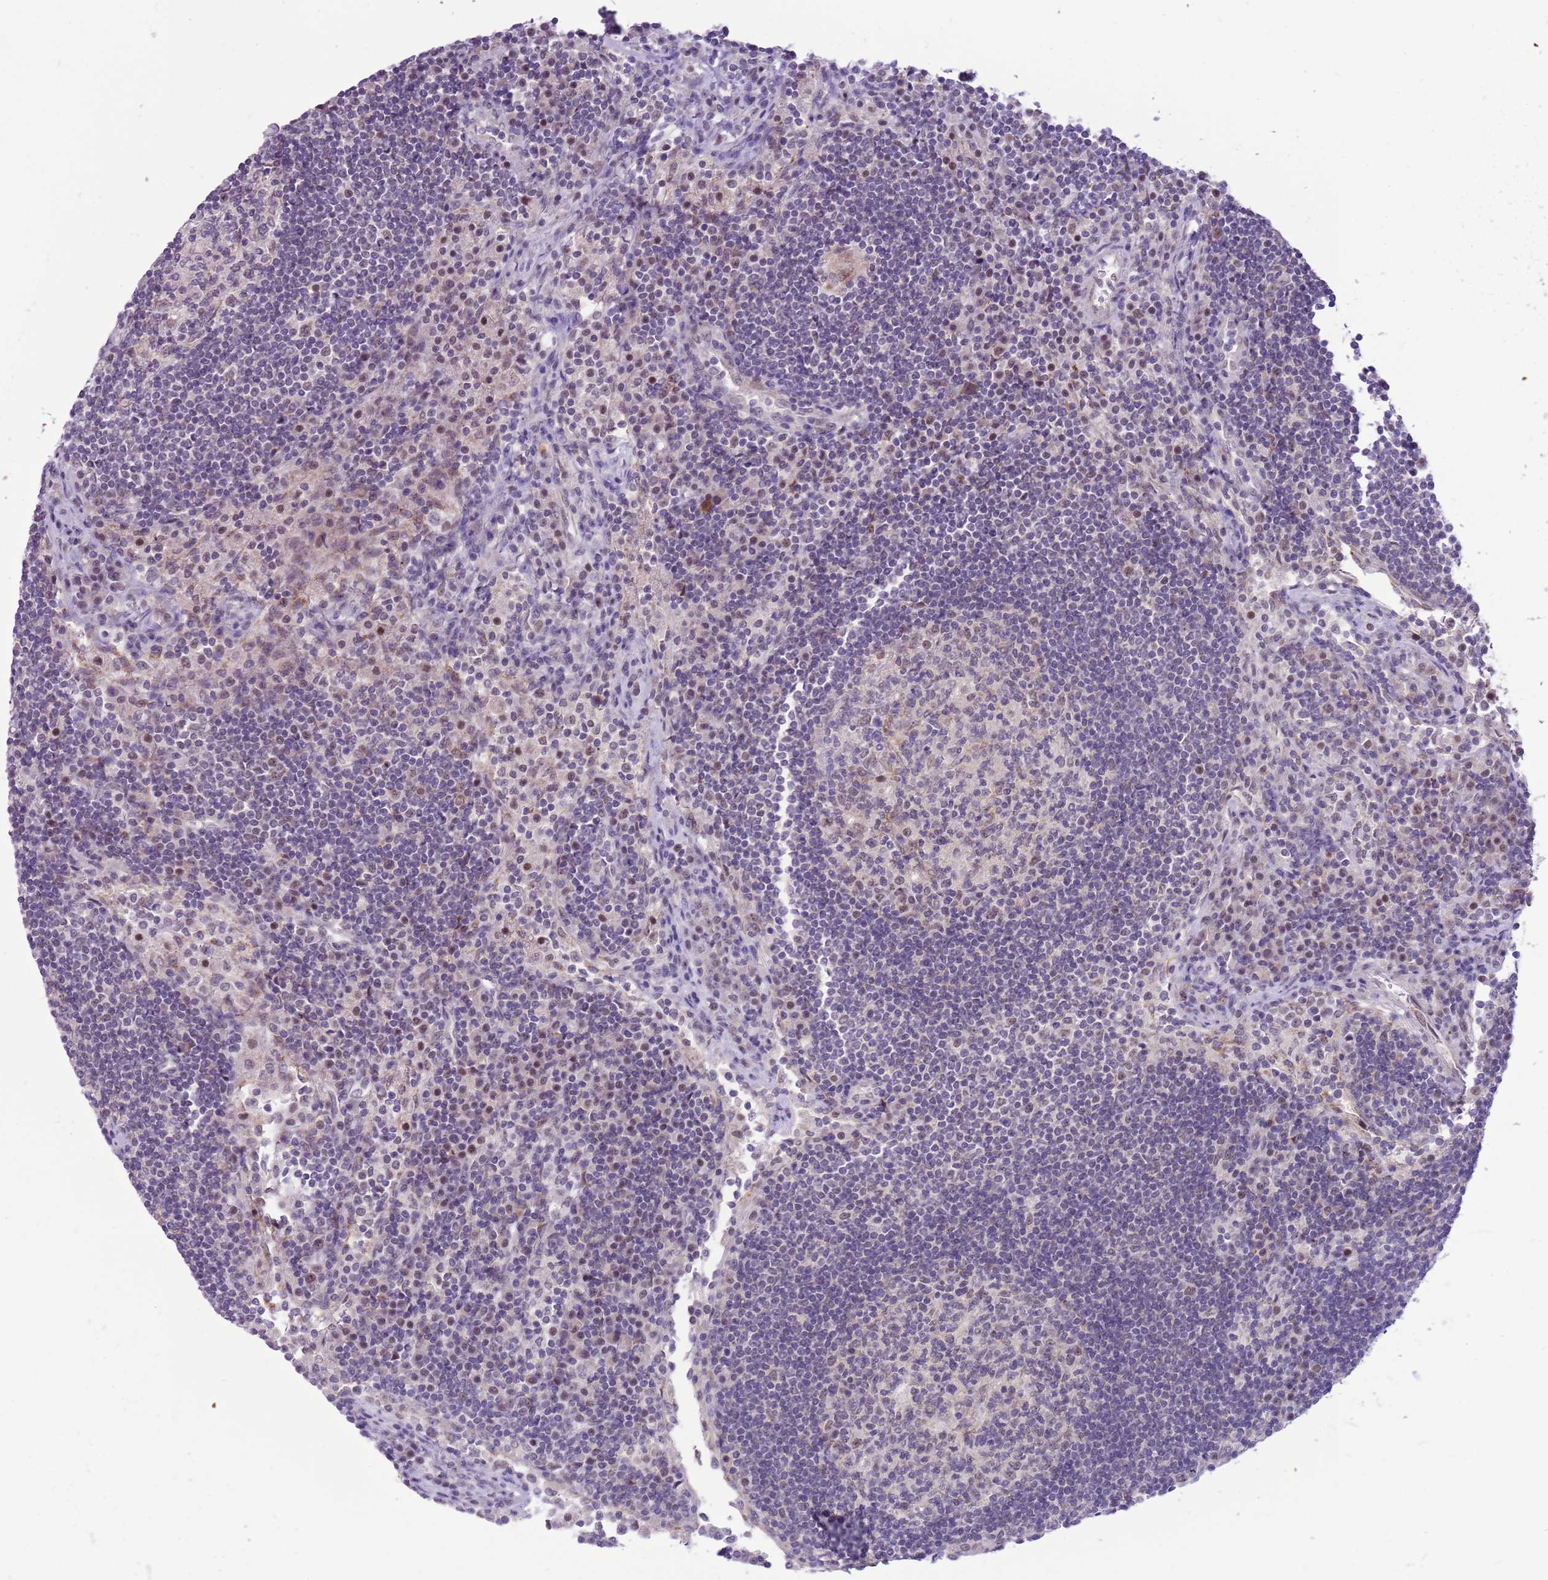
{"staining": {"intensity": "weak", "quantity": "<25%", "location": "nuclear"}, "tissue": "lymph node", "cell_type": "Germinal center cells", "image_type": "normal", "snomed": [{"axis": "morphology", "description": "Normal tissue, NOS"}, {"axis": "topography", "description": "Lymph node"}], "caption": "A micrograph of lymph node stained for a protein reveals no brown staining in germinal center cells. (DAB (3,3'-diaminobenzidine) immunohistochemistry, high magnification).", "gene": "FAM120C", "patient": {"sex": "female", "age": 53}}